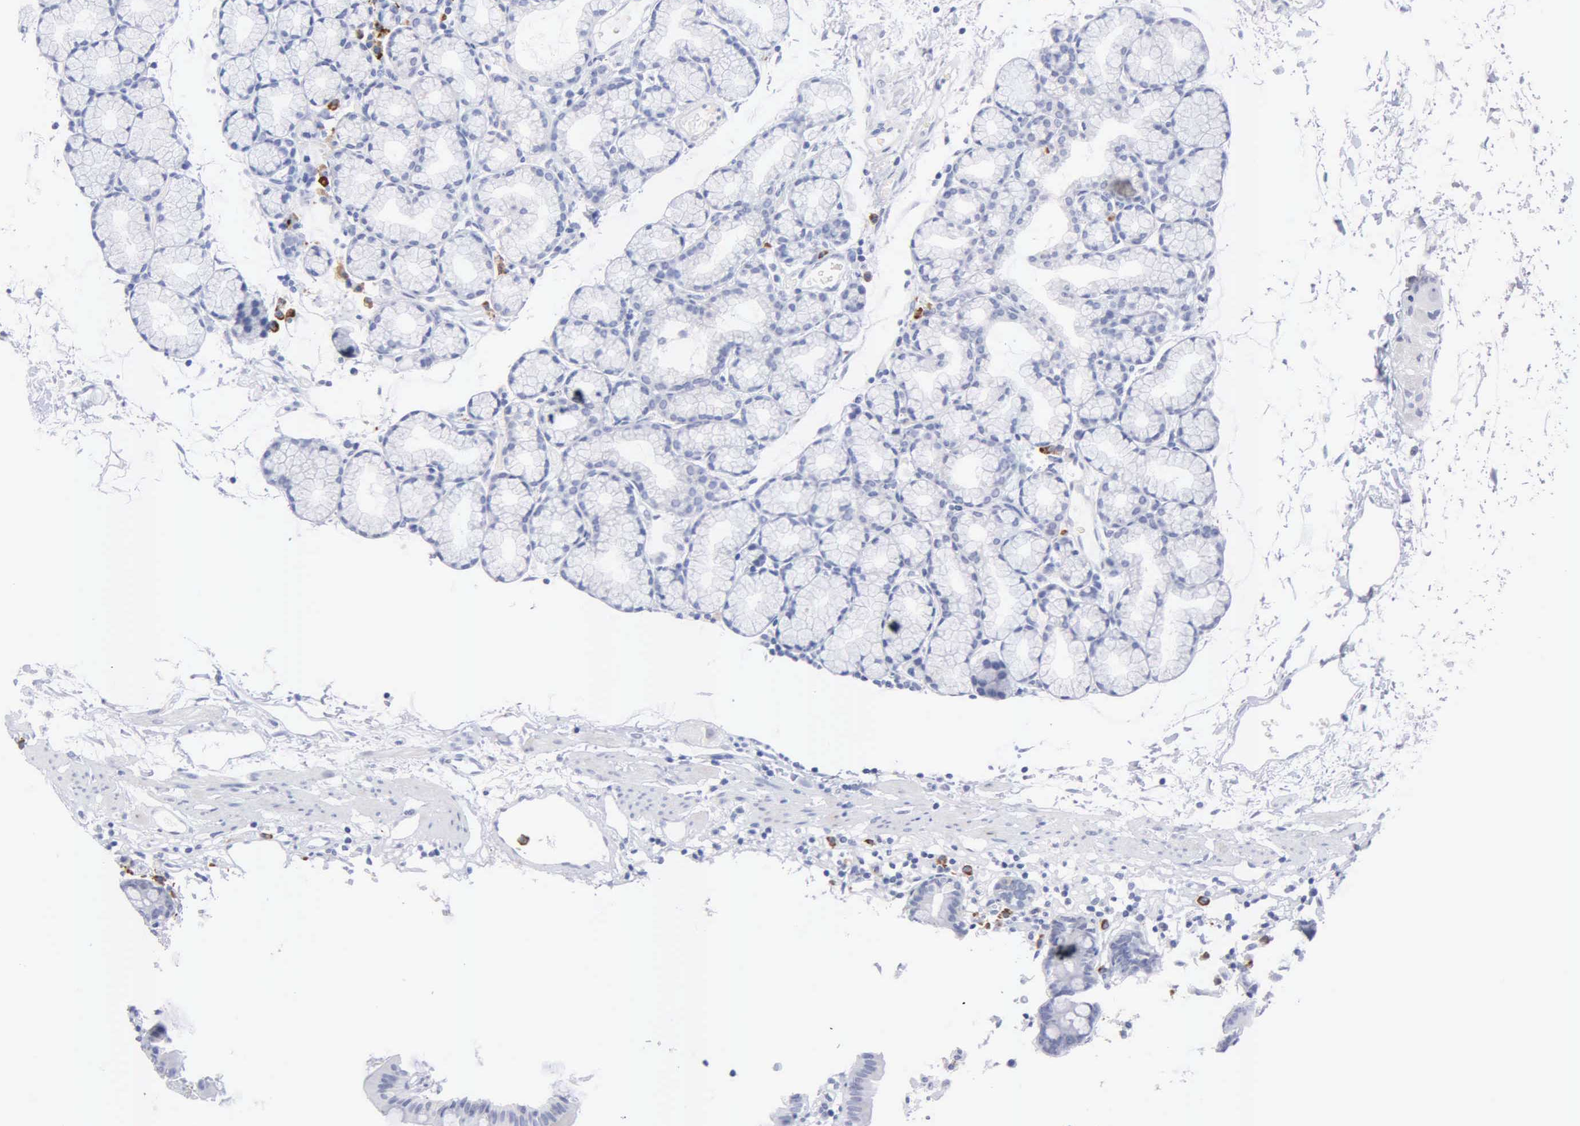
{"staining": {"intensity": "negative", "quantity": "none", "location": "none"}, "tissue": "duodenum", "cell_type": "Glandular cells", "image_type": "normal", "snomed": [{"axis": "morphology", "description": "Normal tissue, NOS"}, {"axis": "topography", "description": "Duodenum"}], "caption": "Immunohistochemical staining of unremarkable duodenum displays no significant expression in glandular cells. Nuclei are stained in blue.", "gene": "ASPHD2", "patient": {"sex": "female", "age": 48}}